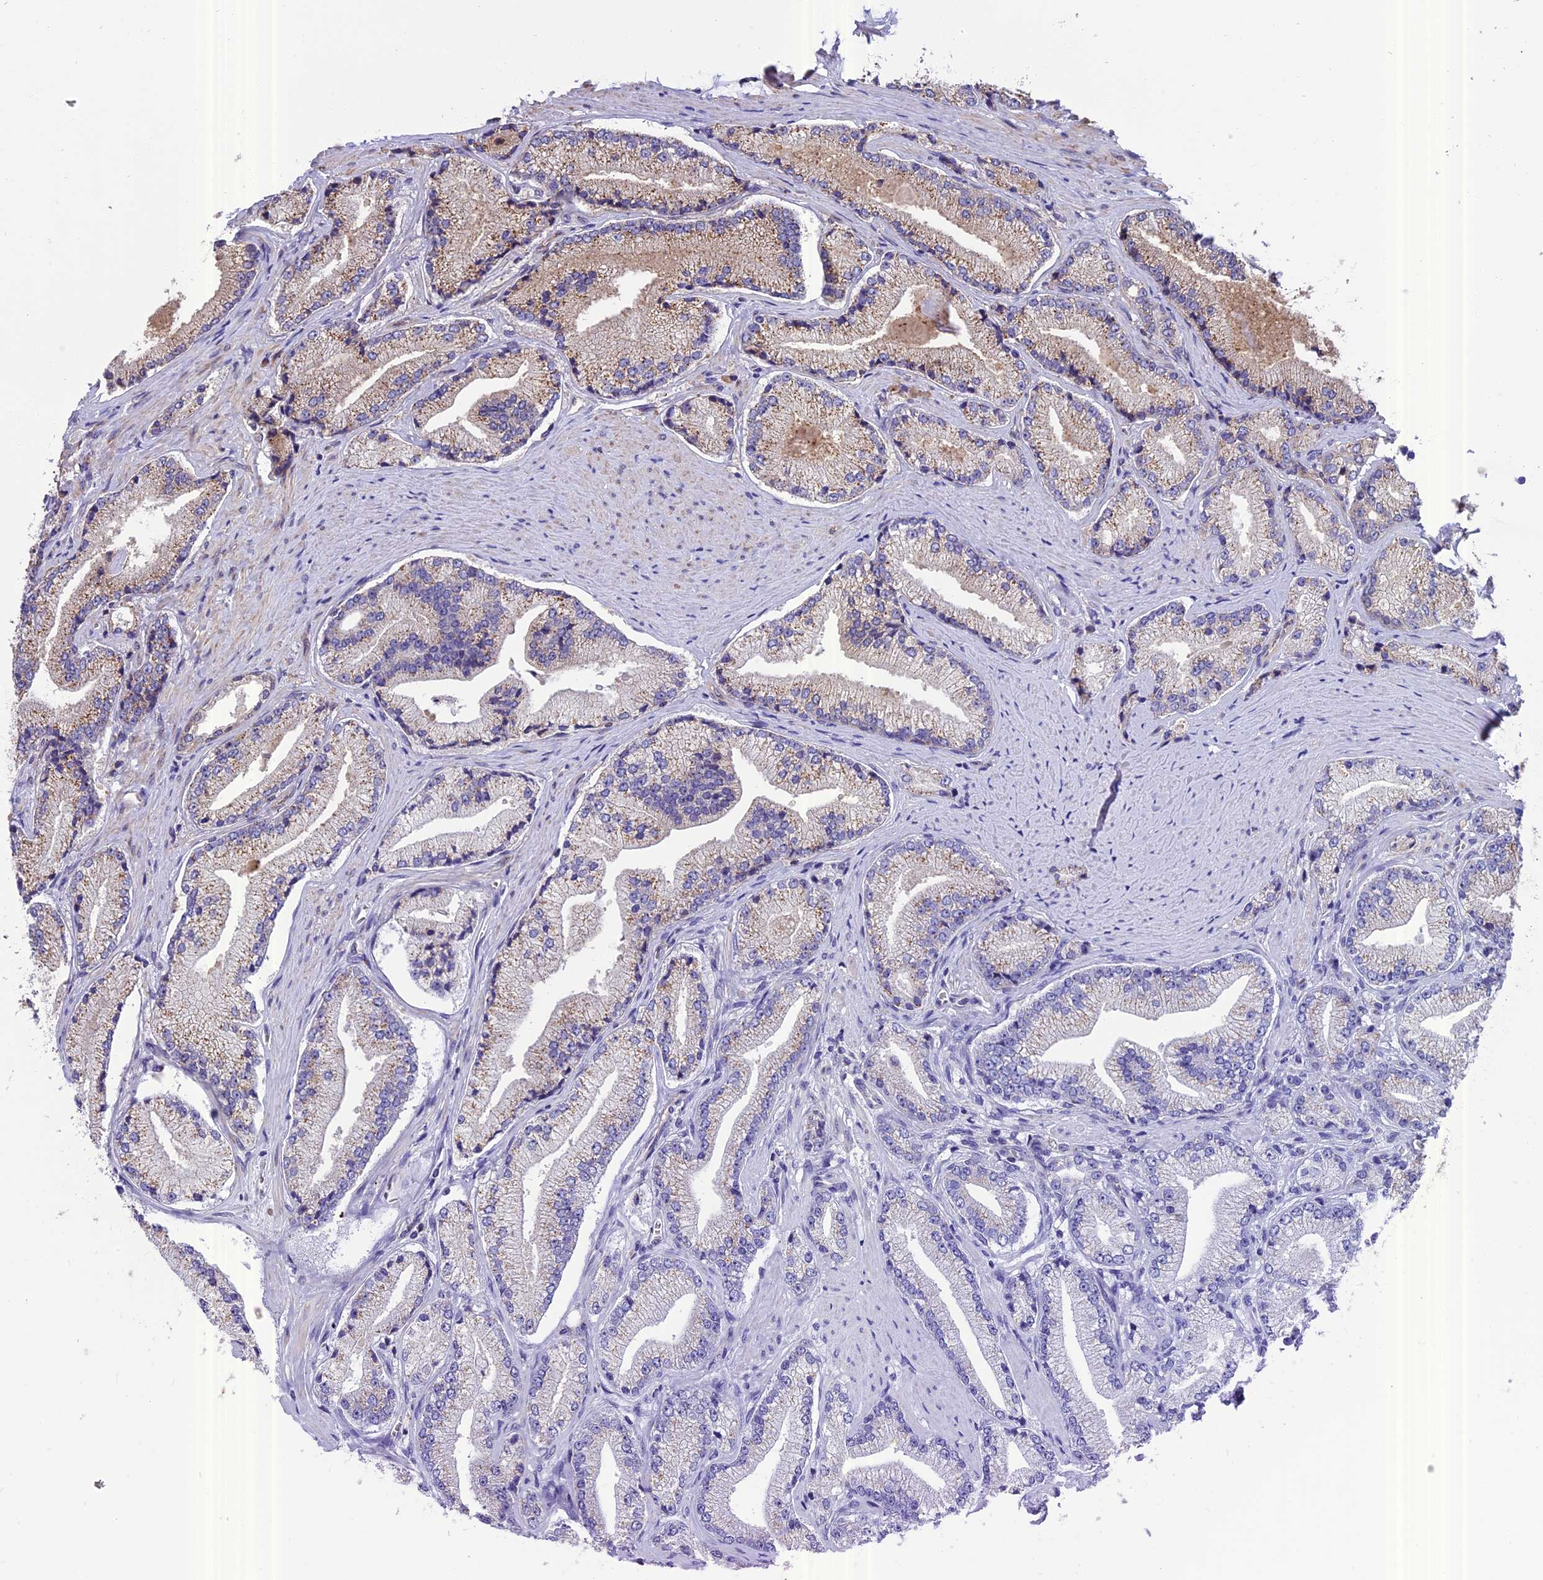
{"staining": {"intensity": "moderate", "quantity": "<25%", "location": "cytoplasmic/membranous"}, "tissue": "prostate cancer", "cell_type": "Tumor cells", "image_type": "cancer", "snomed": [{"axis": "morphology", "description": "Adenocarcinoma, High grade"}, {"axis": "topography", "description": "Prostate"}], "caption": "High-power microscopy captured an IHC histopathology image of prostate cancer (high-grade adenocarcinoma), revealing moderate cytoplasmic/membranous positivity in approximately <25% of tumor cells.", "gene": "CHMP2A", "patient": {"sex": "male", "age": 67}}